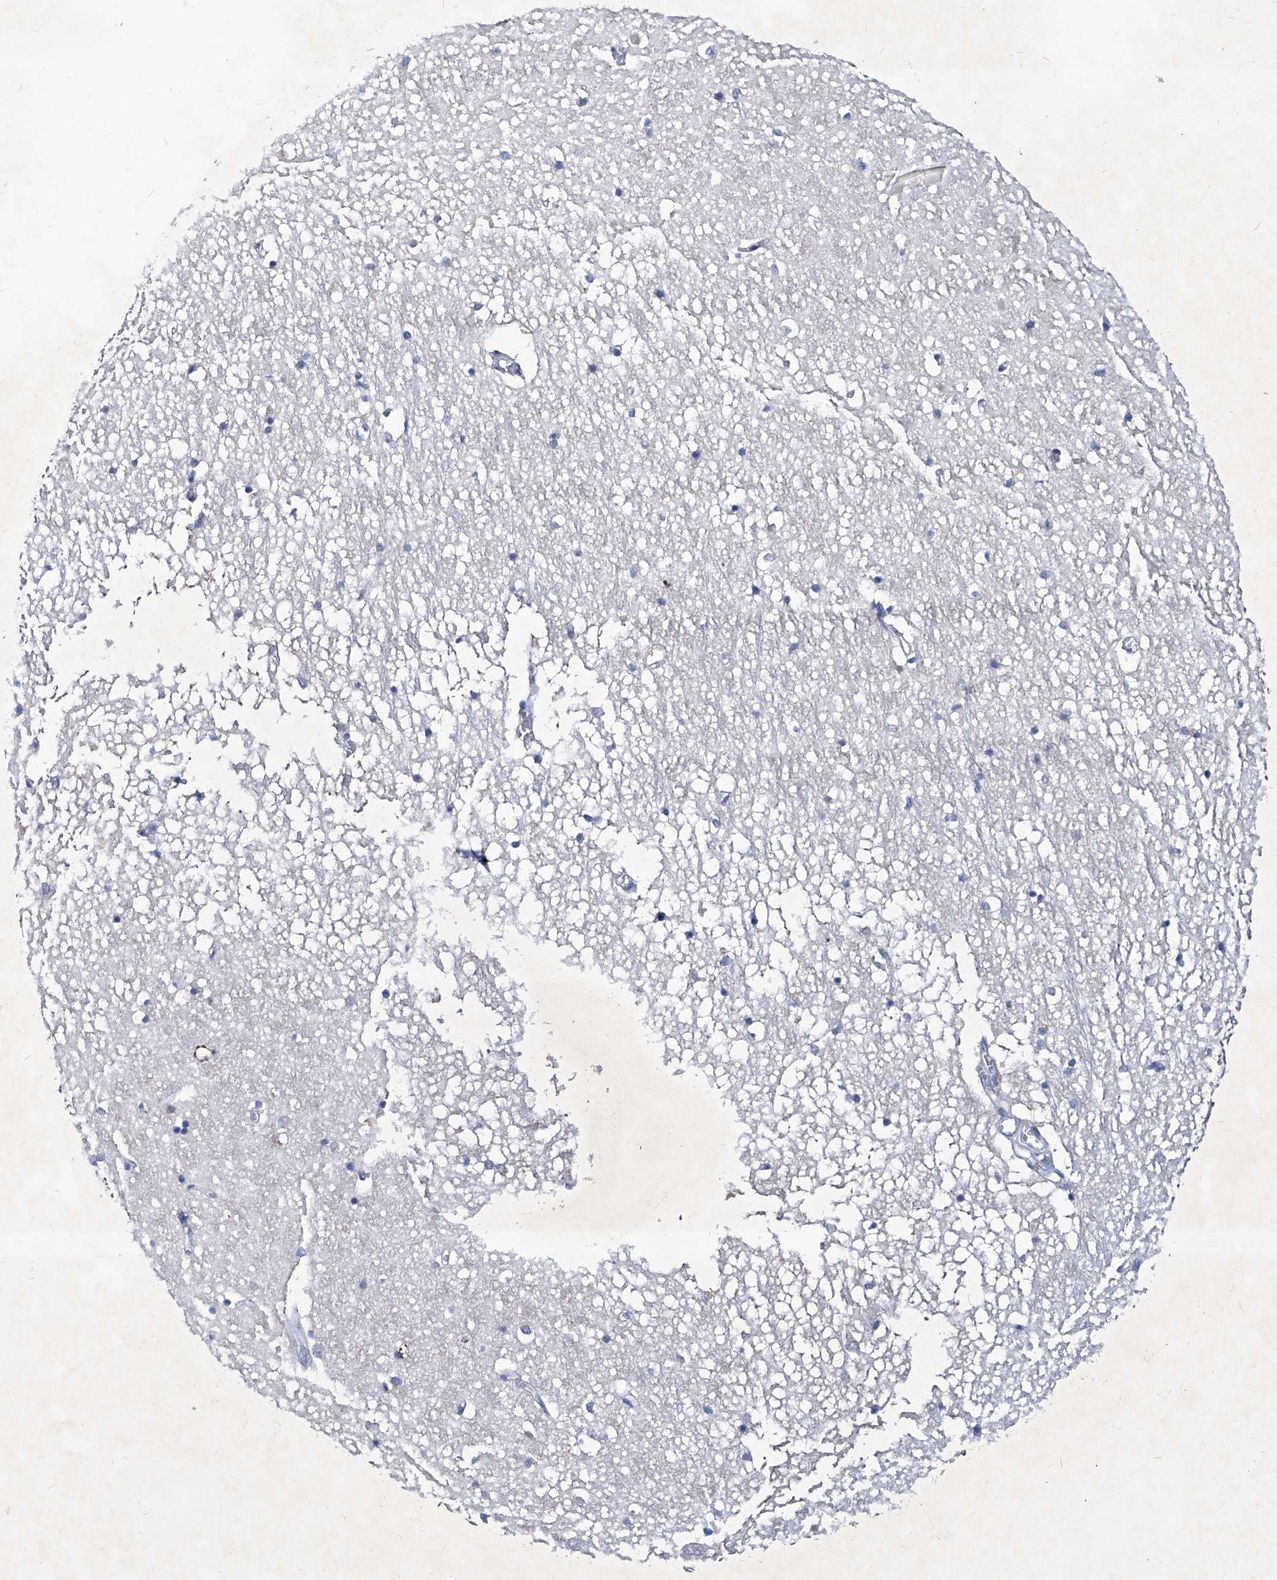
{"staining": {"intensity": "negative", "quantity": "none", "location": "none"}, "tissue": "hippocampus", "cell_type": "Glial cells", "image_type": "normal", "snomed": [{"axis": "morphology", "description": "Normal tissue, NOS"}, {"axis": "topography", "description": "Hippocampus"}], "caption": "DAB immunohistochemical staining of benign human hippocampus shows no significant staining in glial cells. (Immunohistochemistry (ihc), brightfield microscopy, high magnification).", "gene": "KLHL17", "patient": {"sex": "male", "age": 70}}